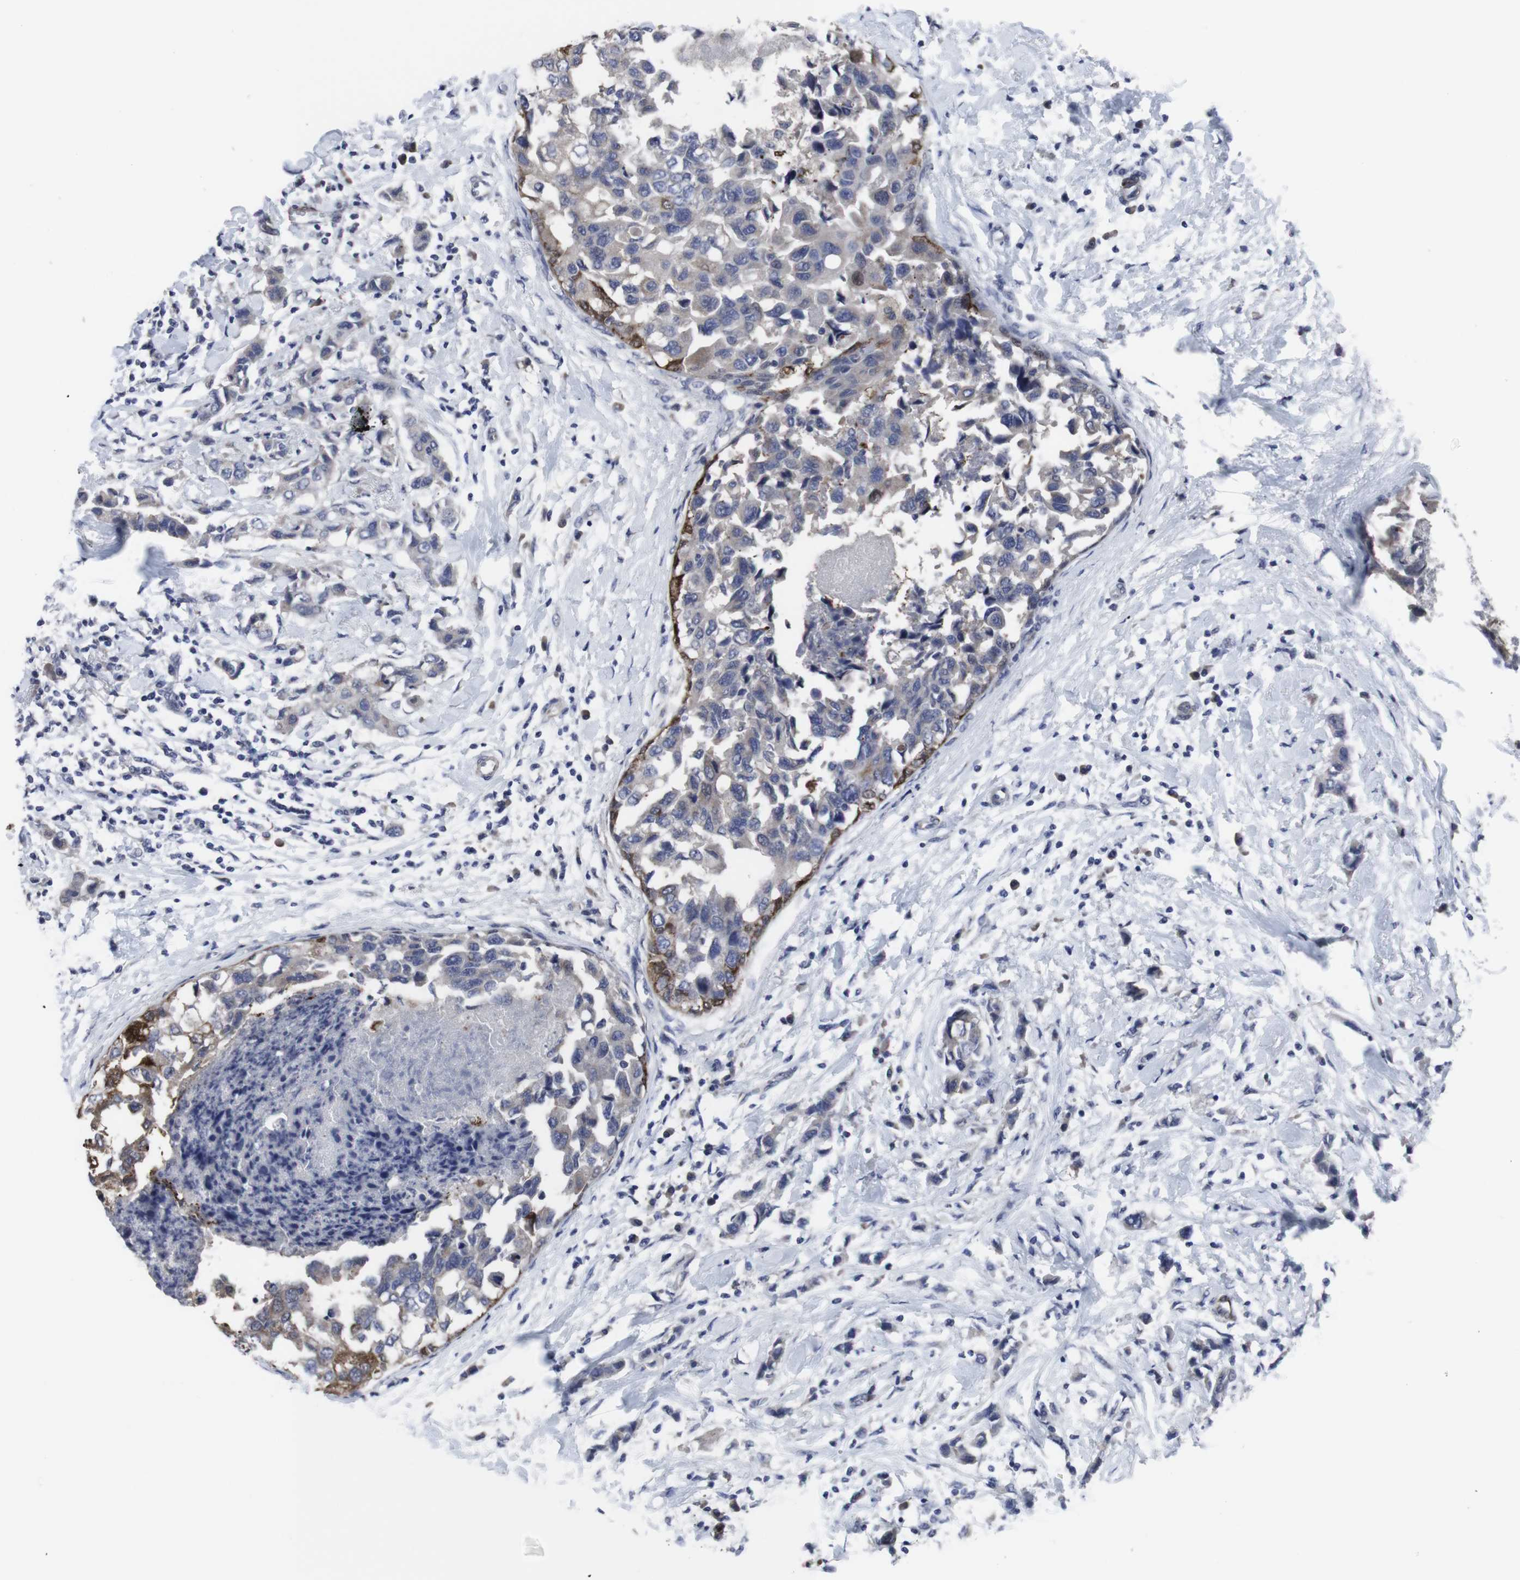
{"staining": {"intensity": "negative", "quantity": "none", "location": "none"}, "tissue": "breast cancer", "cell_type": "Tumor cells", "image_type": "cancer", "snomed": [{"axis": "morphology", "description": "Normal tissue, NOS"}, {"axis": "morphology", "description": "Duct carcinoma"}, {"axis": "topography", "description": "Breast"}], "caption": "The micrograph shows no staining of tumor cells in breast cancer (invasive ductal carcinoma).", "gene": "SNCG", "patient": {"sex": "female", "age": 50}}